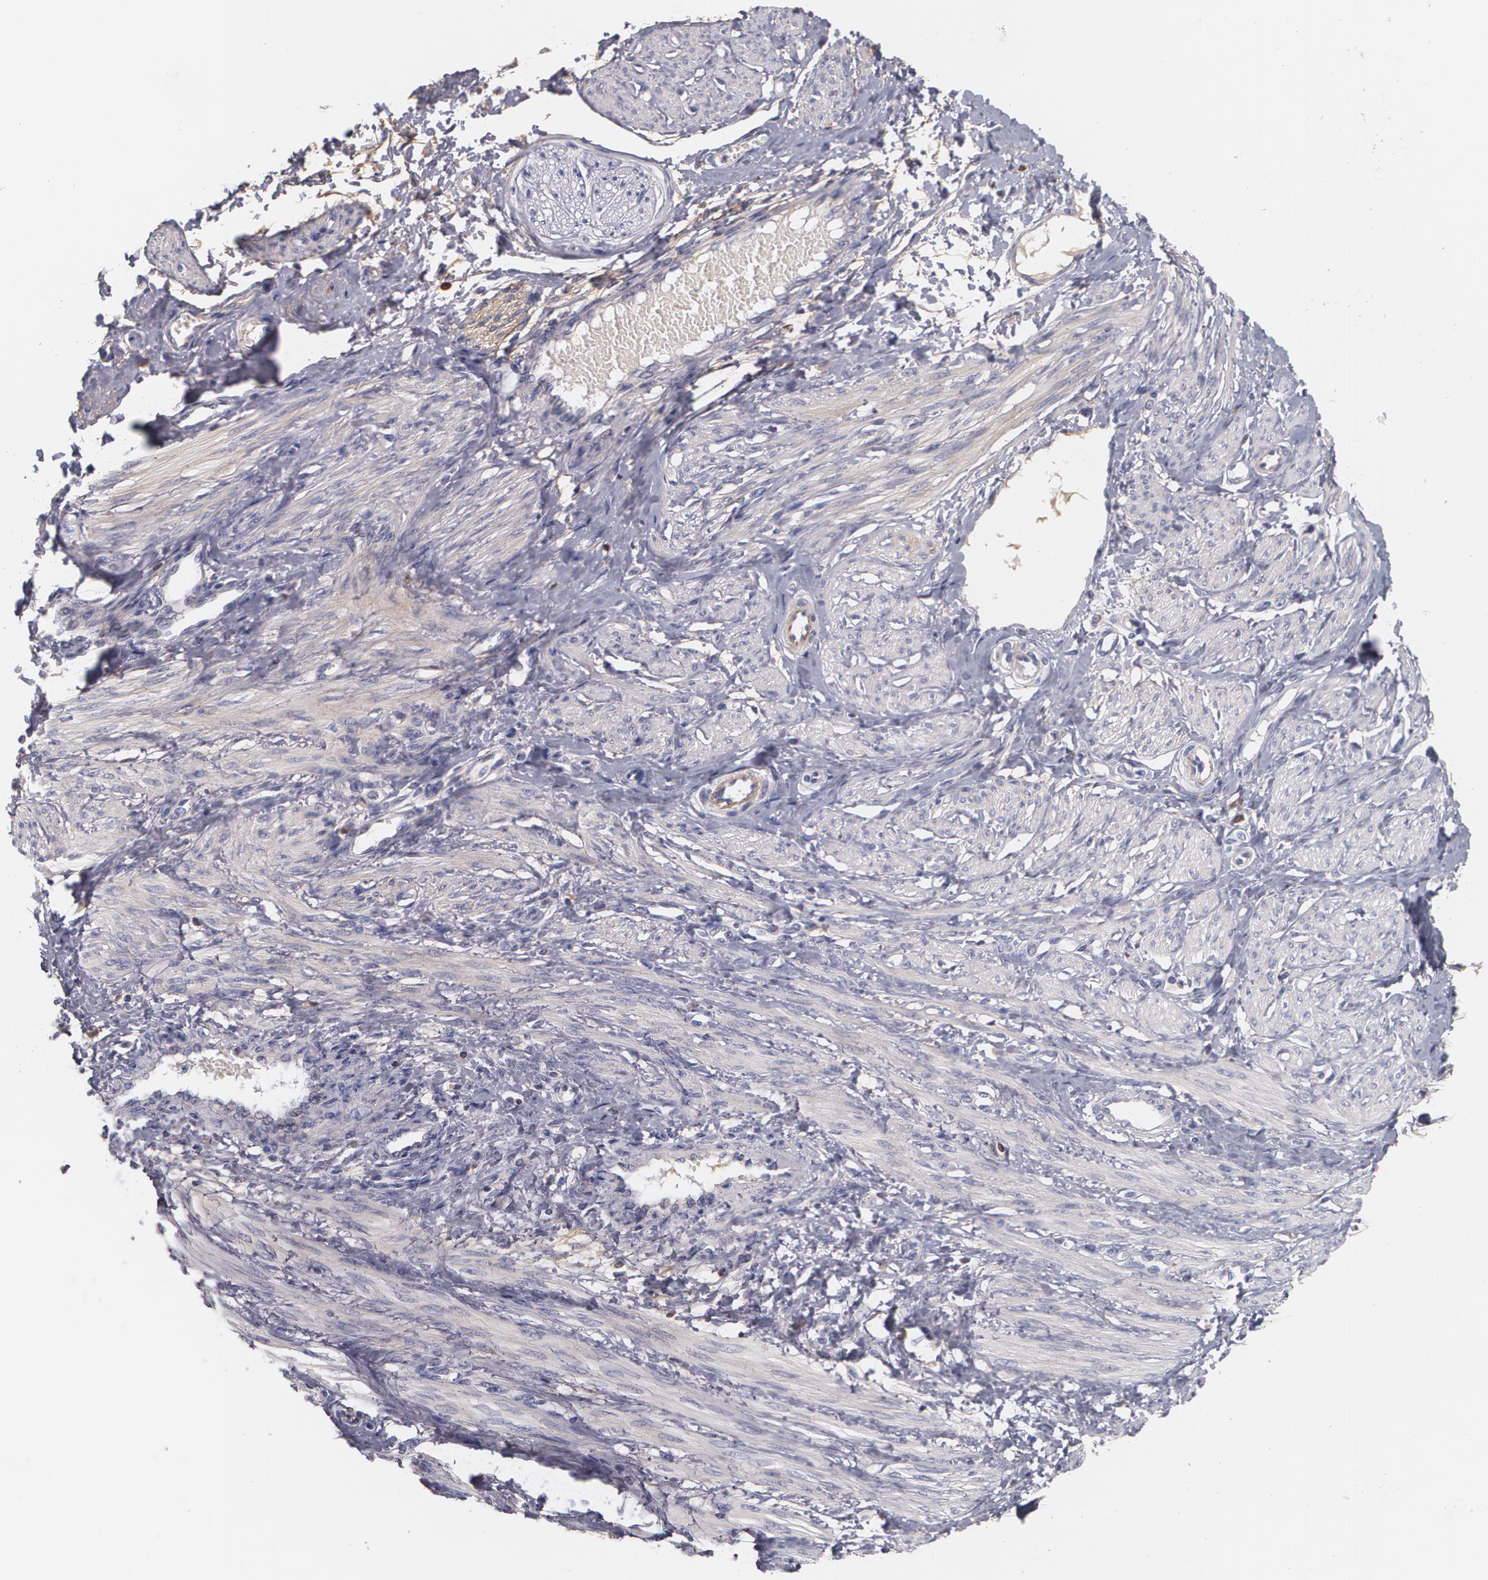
{"staining": {"intensity": "negative", "quantity": "none", "location": "none"}, "tissue": "smooth muscle", "cell_type": "Smooth muscle cells", "image_type": "normal", "snomed": [{"axis": "morphology", "description": "Normal tissue, NOS"}, {"axis": "topography", "description": "Smooth muscle"}, {"axis": "topography", "description": "Uterus"}], "caption": "Immunohistochemistry of normal smooth muscle reveals no staining in smooth muscle cells.", "gene": "FBLN1", "patient": {"sex": "female", "age": 39}}